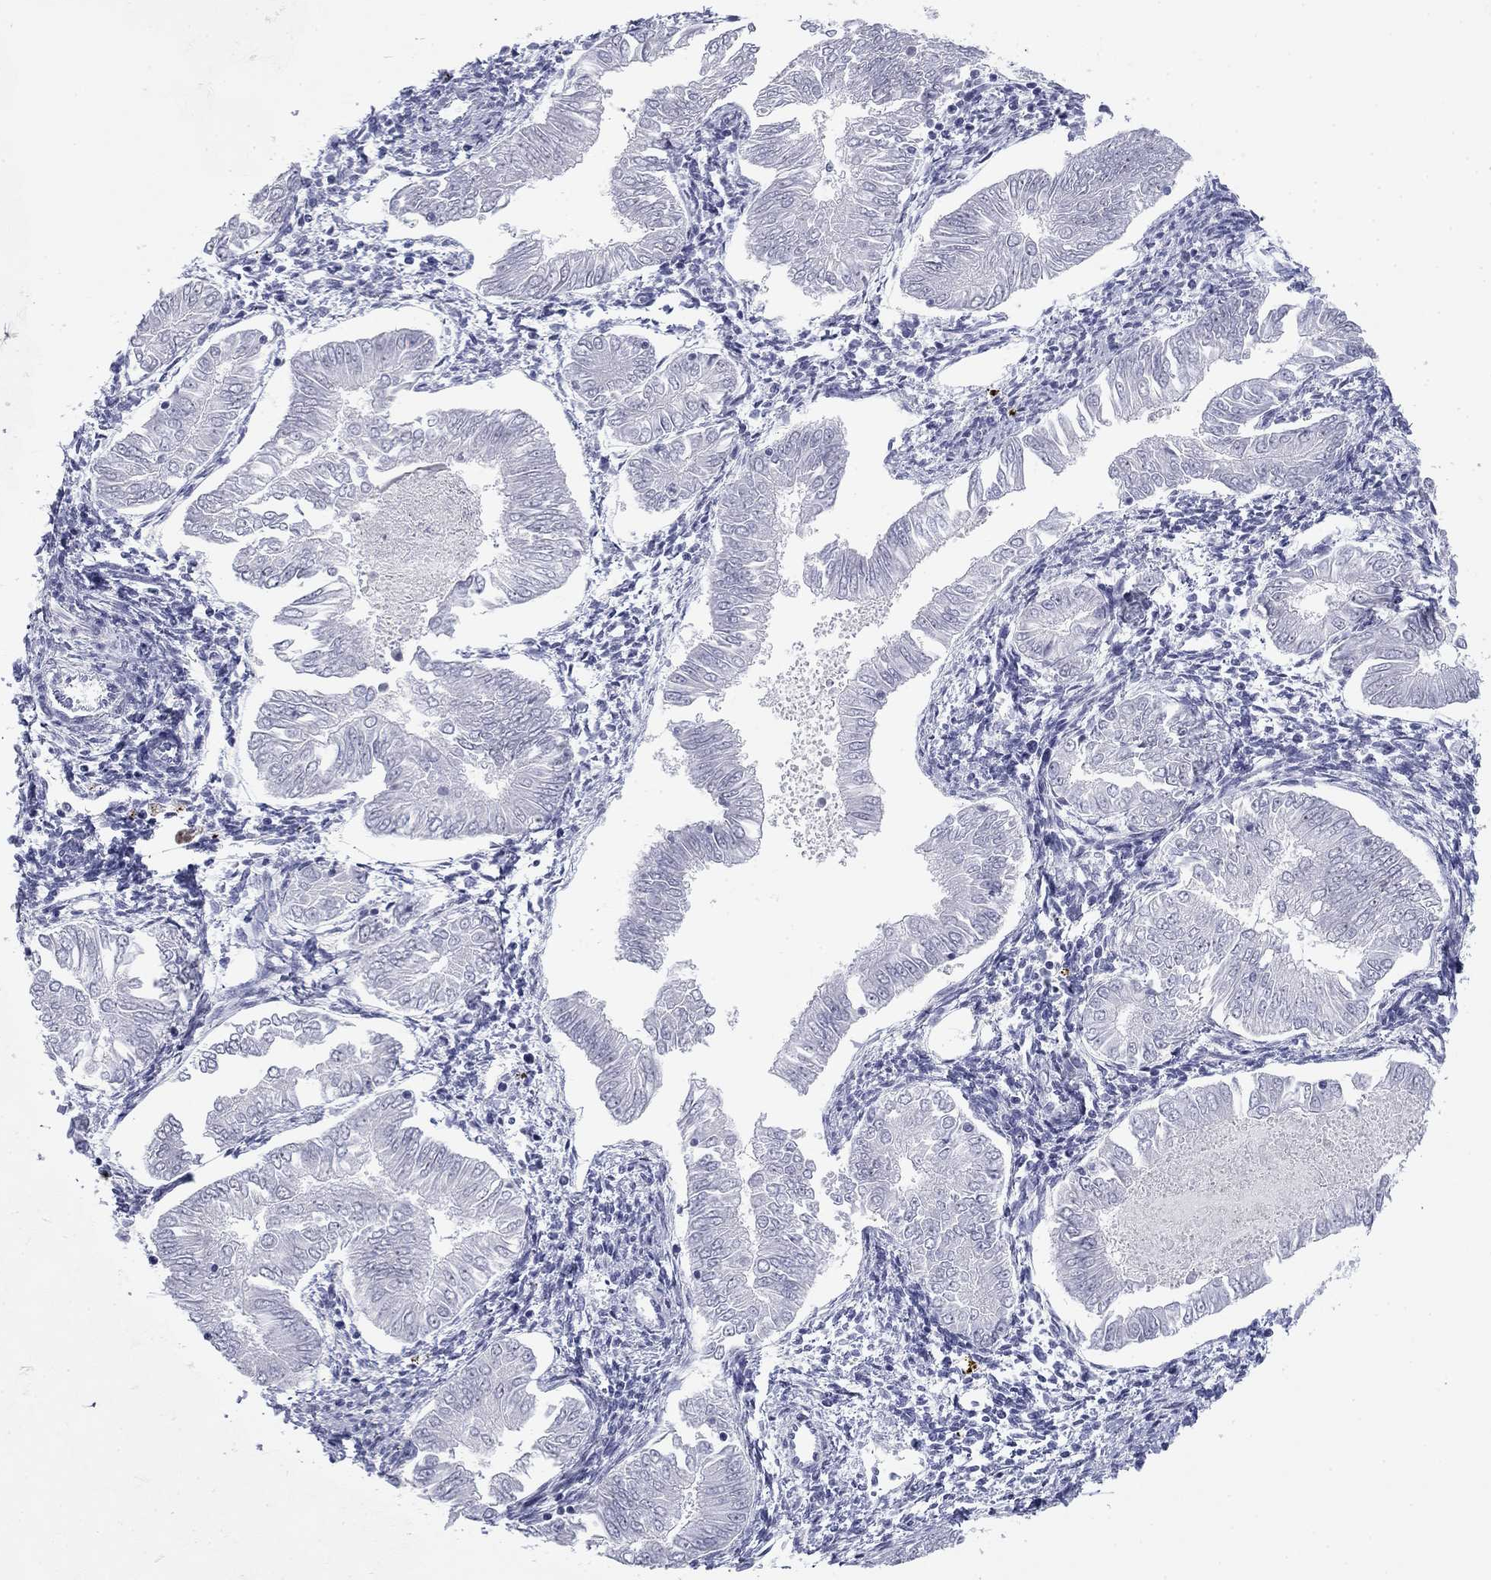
{"staining": {"intensity": "negative", "quantity": "none", "location": "none"}, "tissue": "endometrial cancer", "cell_type": "Tumor cells", "image_type": "cancer", "snomed": [{"axis": "morphology", "description": "Adenocarcinoma, NOS"}, {"axis": "topography", "description": "Endometrium"}], "caption": "Endometrial adenocarcinoma was stained to show a protein in brown. There is no significant staining in tumor cells.", "gene": "PRPH", "patient": {"sex": "female", "age": 53}}